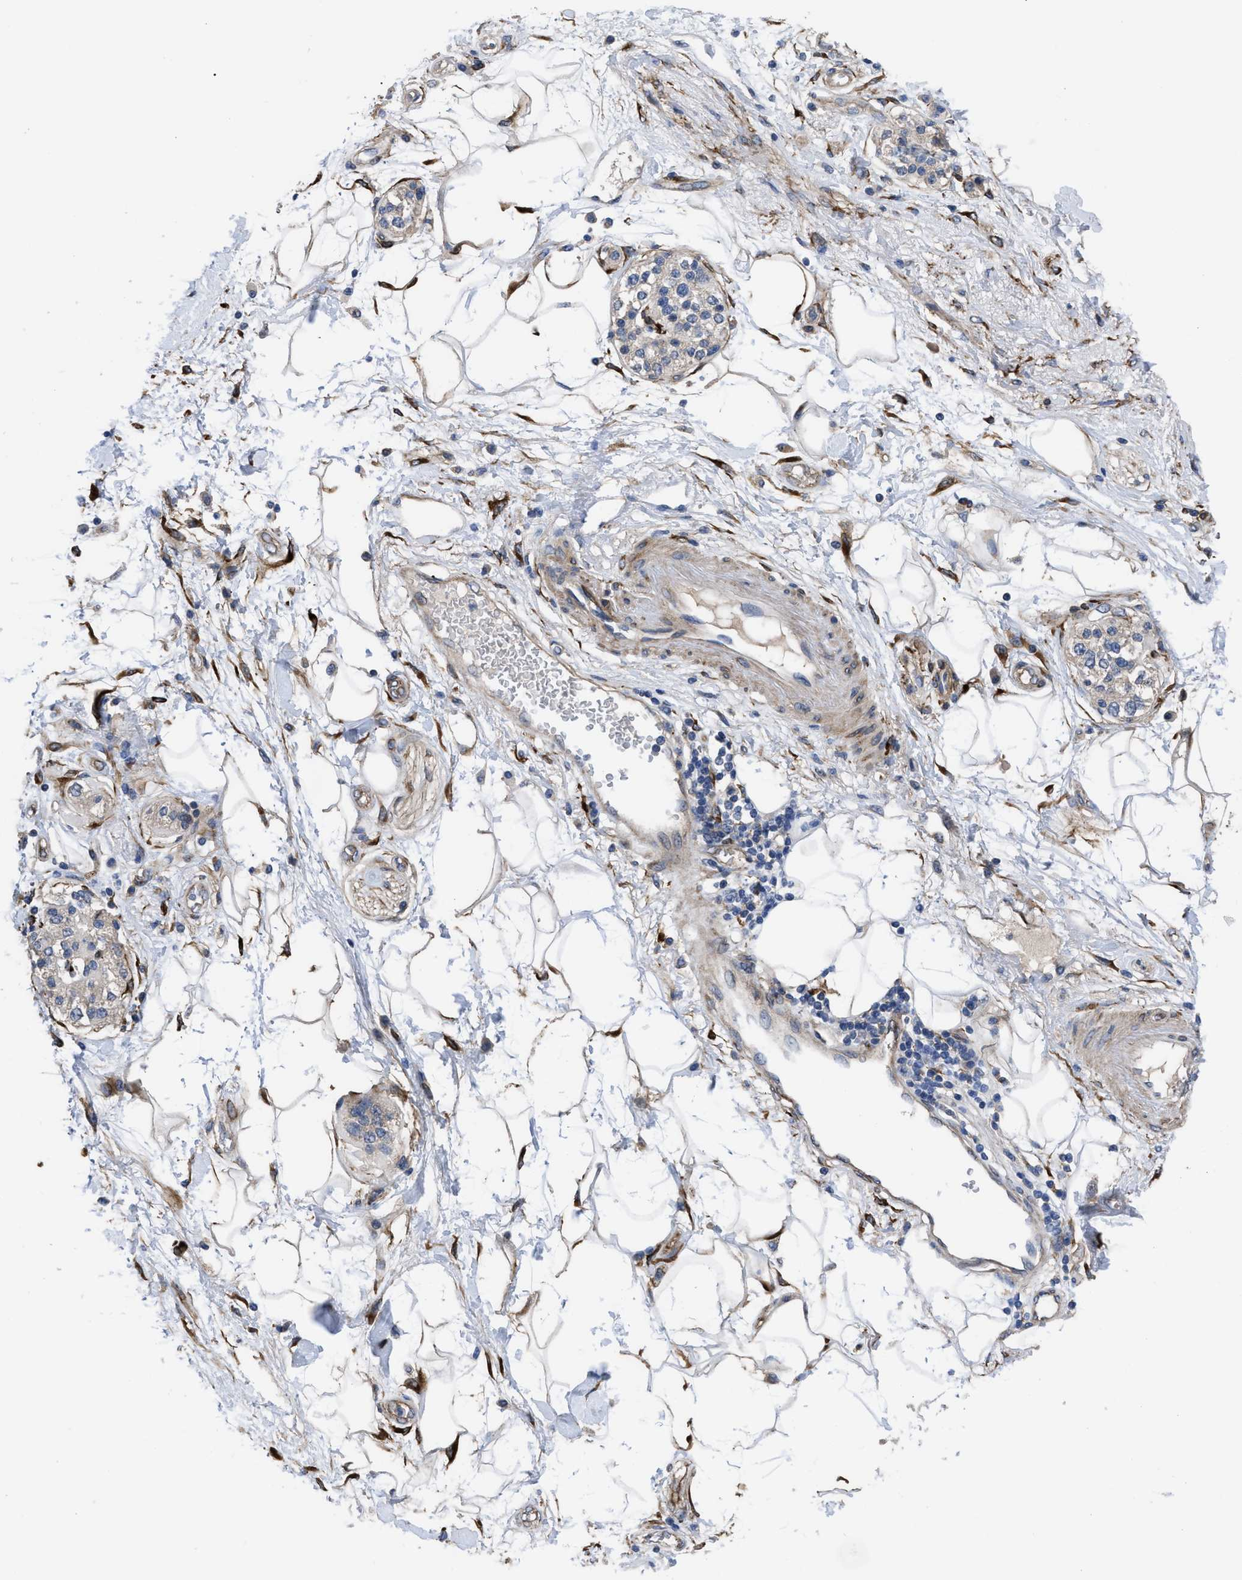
{"staining": {"intensity": "negative", "quantity": "none", "location": "none"}, "tissue": "adipose tissue", "cell_type": "Adipocytes", "image_type": "normal", "snomed": [{"axis": "morphology", "description": "Normal tissue, NOS"}, {"axis": "morphology", "description": "Adenocarcinoma, NOS"}, {"axis": "topography", "description": "Duodenum"}, {"axis": "topography", "description": "Peripheral nerve tissue"}], "caption": "The histopathology image demonstrates no staining of adipocytes in normal adipose tissue.", "gene": "SQLE", "patient": {"sex": "female", "age": 60}}